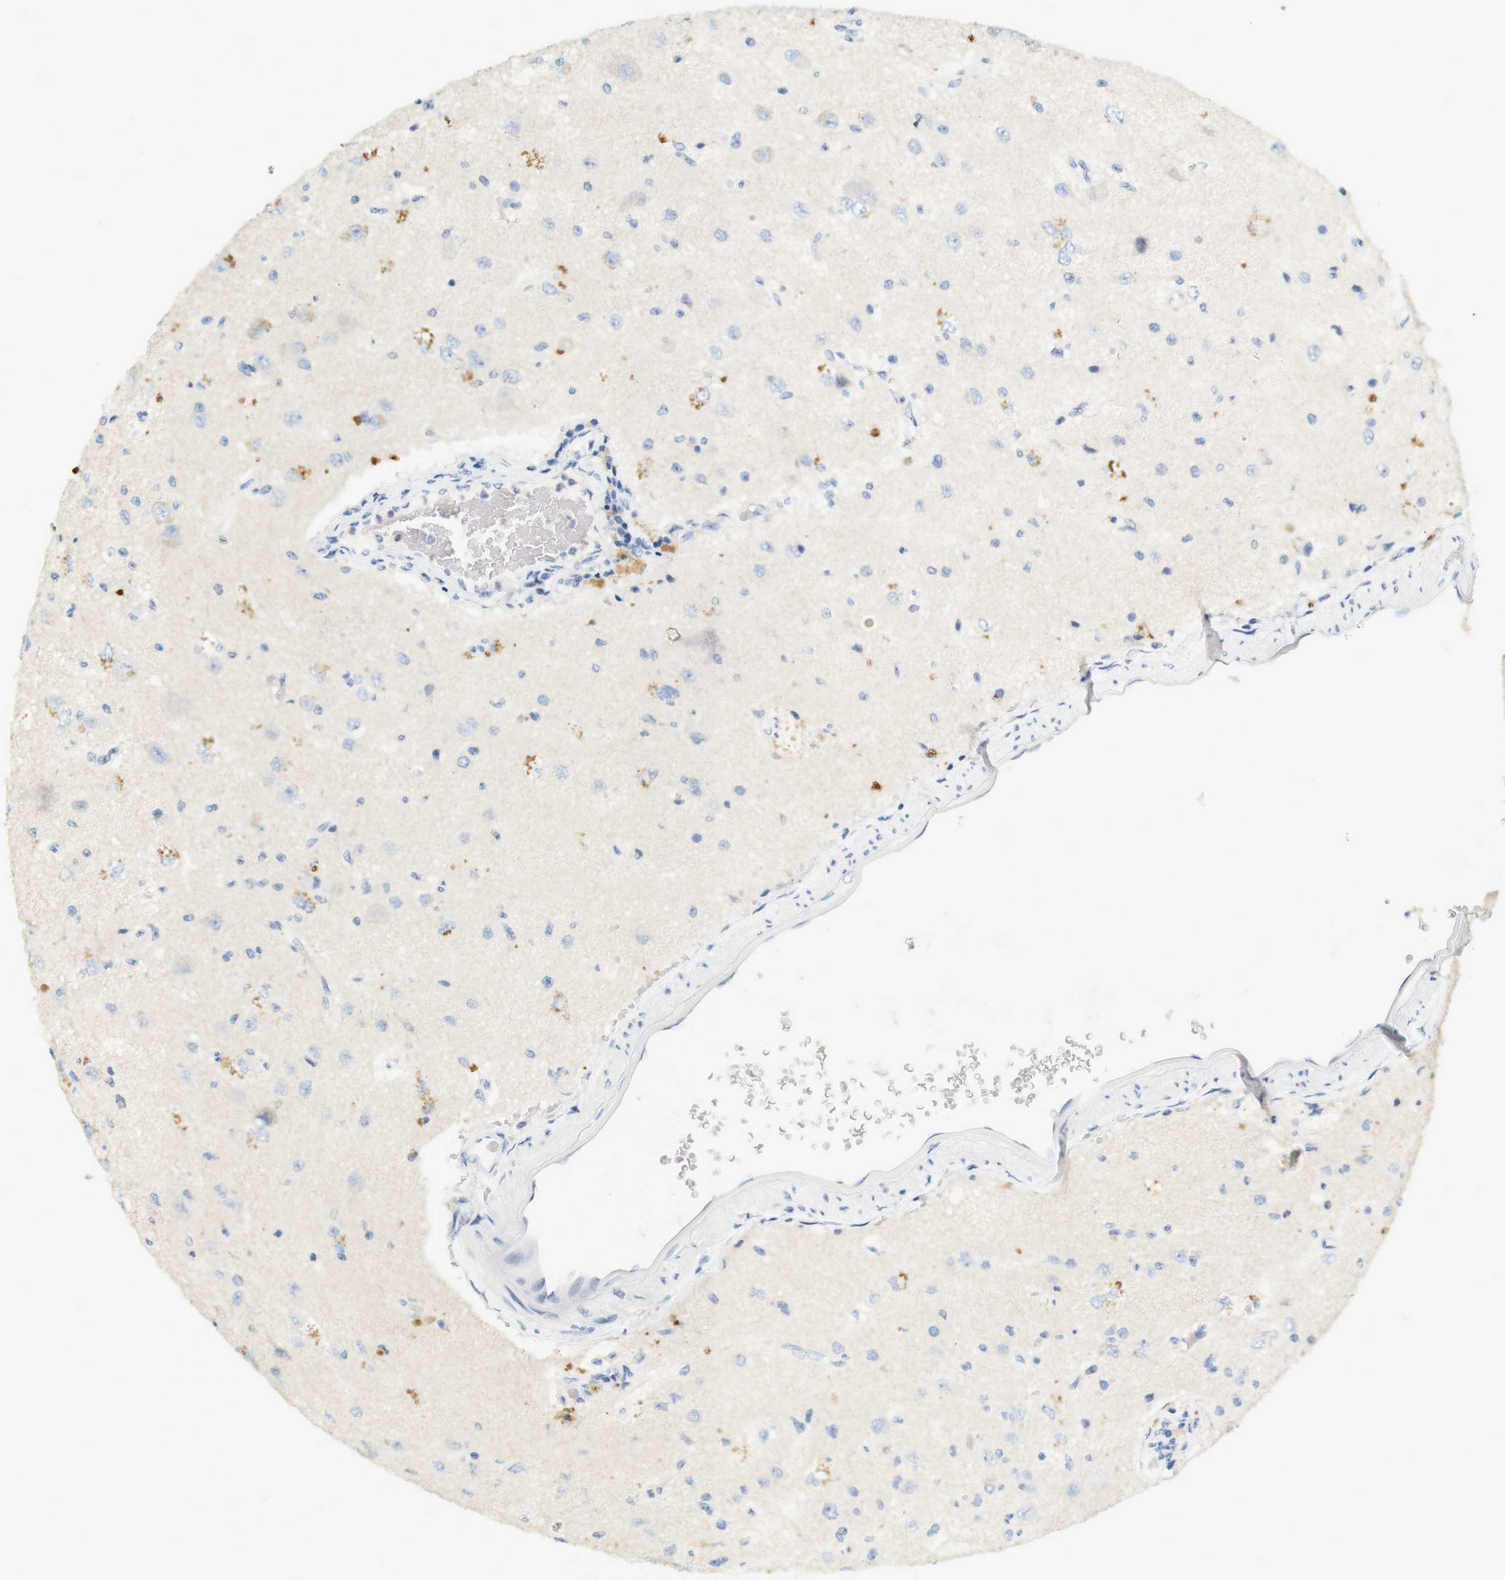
{"staining": {"intensity": "negative", "quantity": "none", "location": "none"}, "tissue": "glioma", "cell_type": "Tumor cells", "image_type": "cancer", "snomed": [{"axis": "morphology", "description": "Glioma, malignant, High grade"}, {"axis": "topography", "description": "pancreas cauda"}], "caption": "Immunohistochemical staining of human malignant high-grade glioma shows no significant staining in tumor cells. Nuclei are stained in blue.", "gene": "LRRK2", "patient": {"sex": "male", "age": 60}}